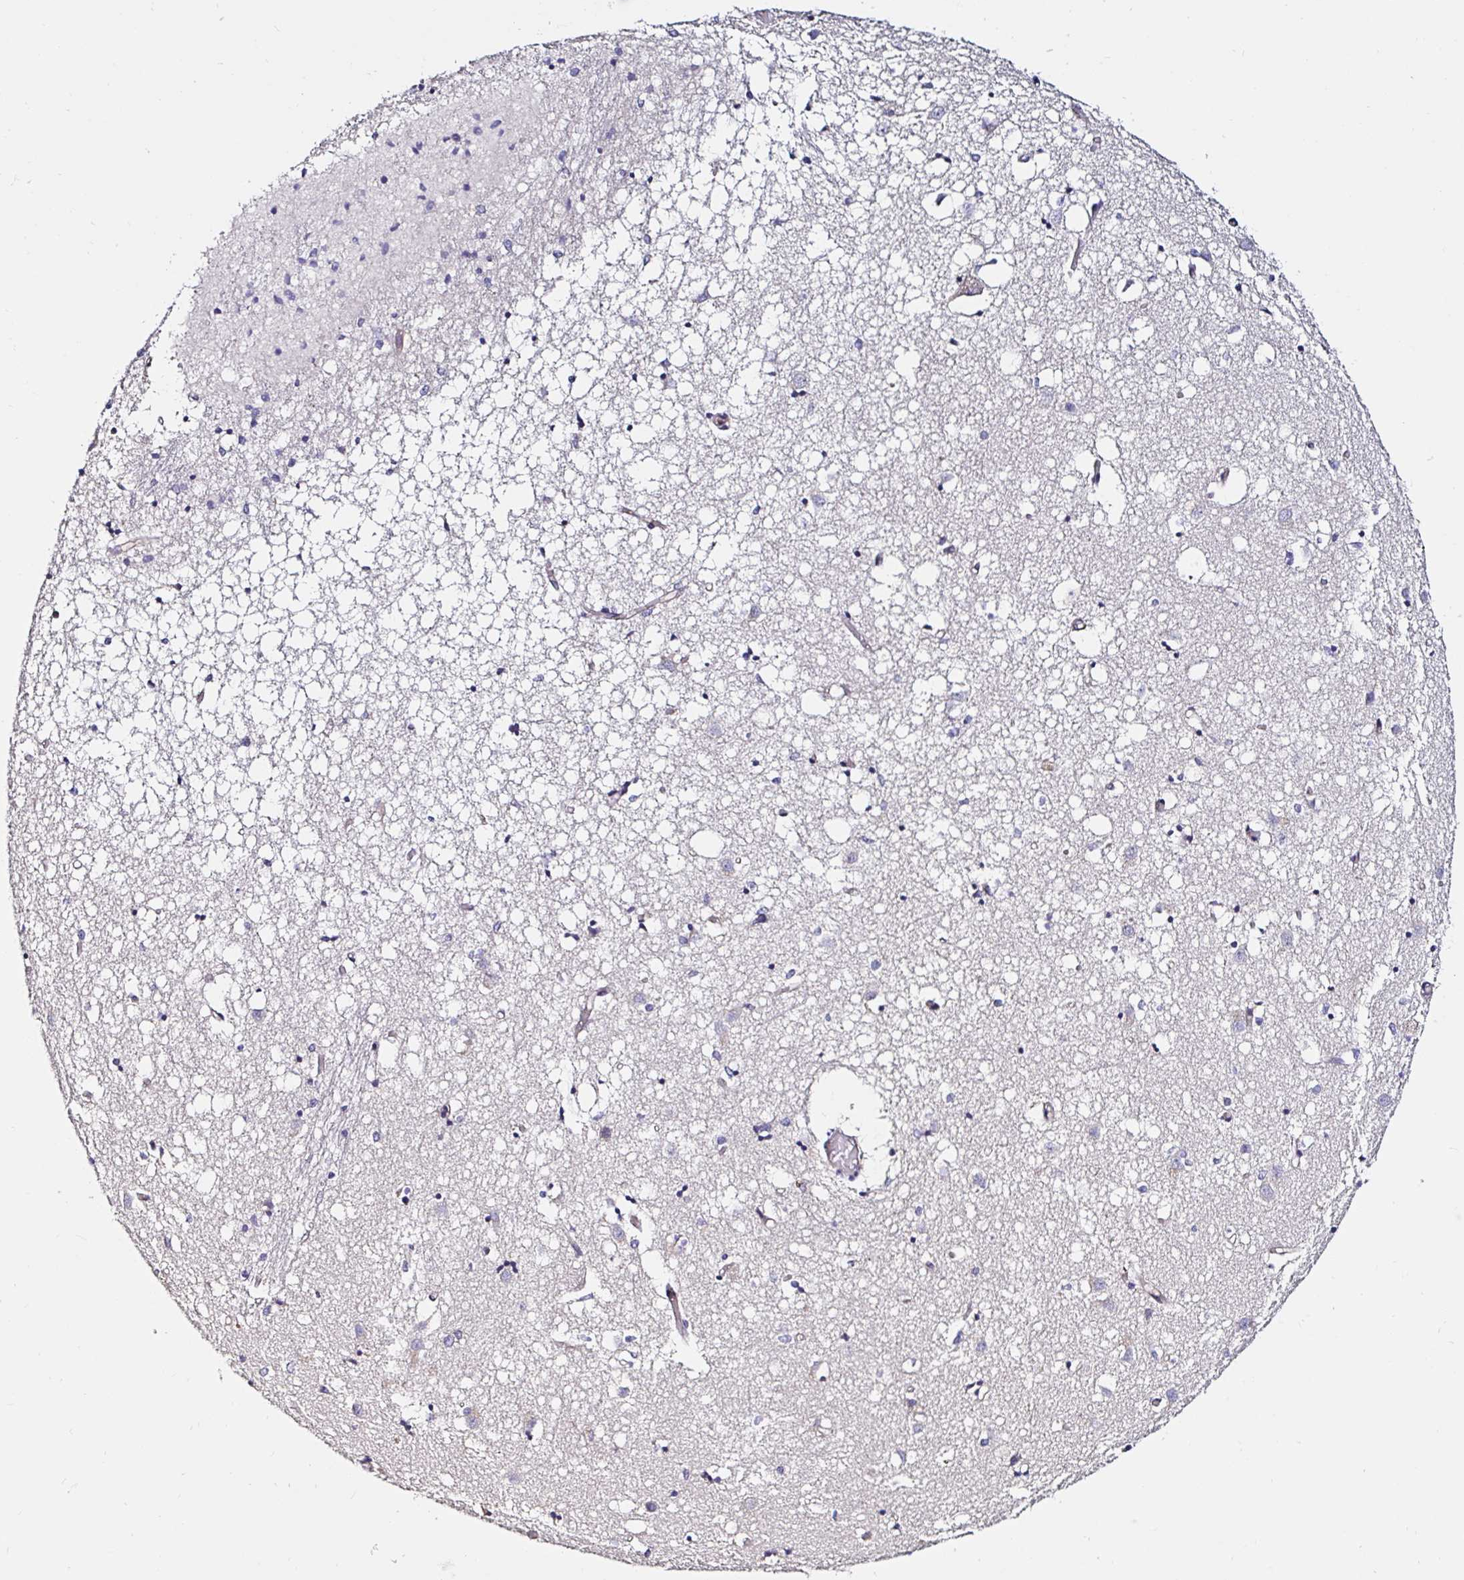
{"staining": {"intensity": "negative", "quantity": "none", "location": "none"}, "tissue": "caudate", "cell_type": "Glial cells", "image_type": "normal", "snomed": [{"axis": "morphology", "description": "Normal tissue, NOS"}, {"axis": "topography", "description": "Lateral ventricle wall"}], "caption": "A high-resolution histopathology image shows immunohistochemistry staining of normal caudate, which demonstrates no significant staining in glial cells.", "gene": "RSRP1", "patient": {"sex": "male", "age": 70}}